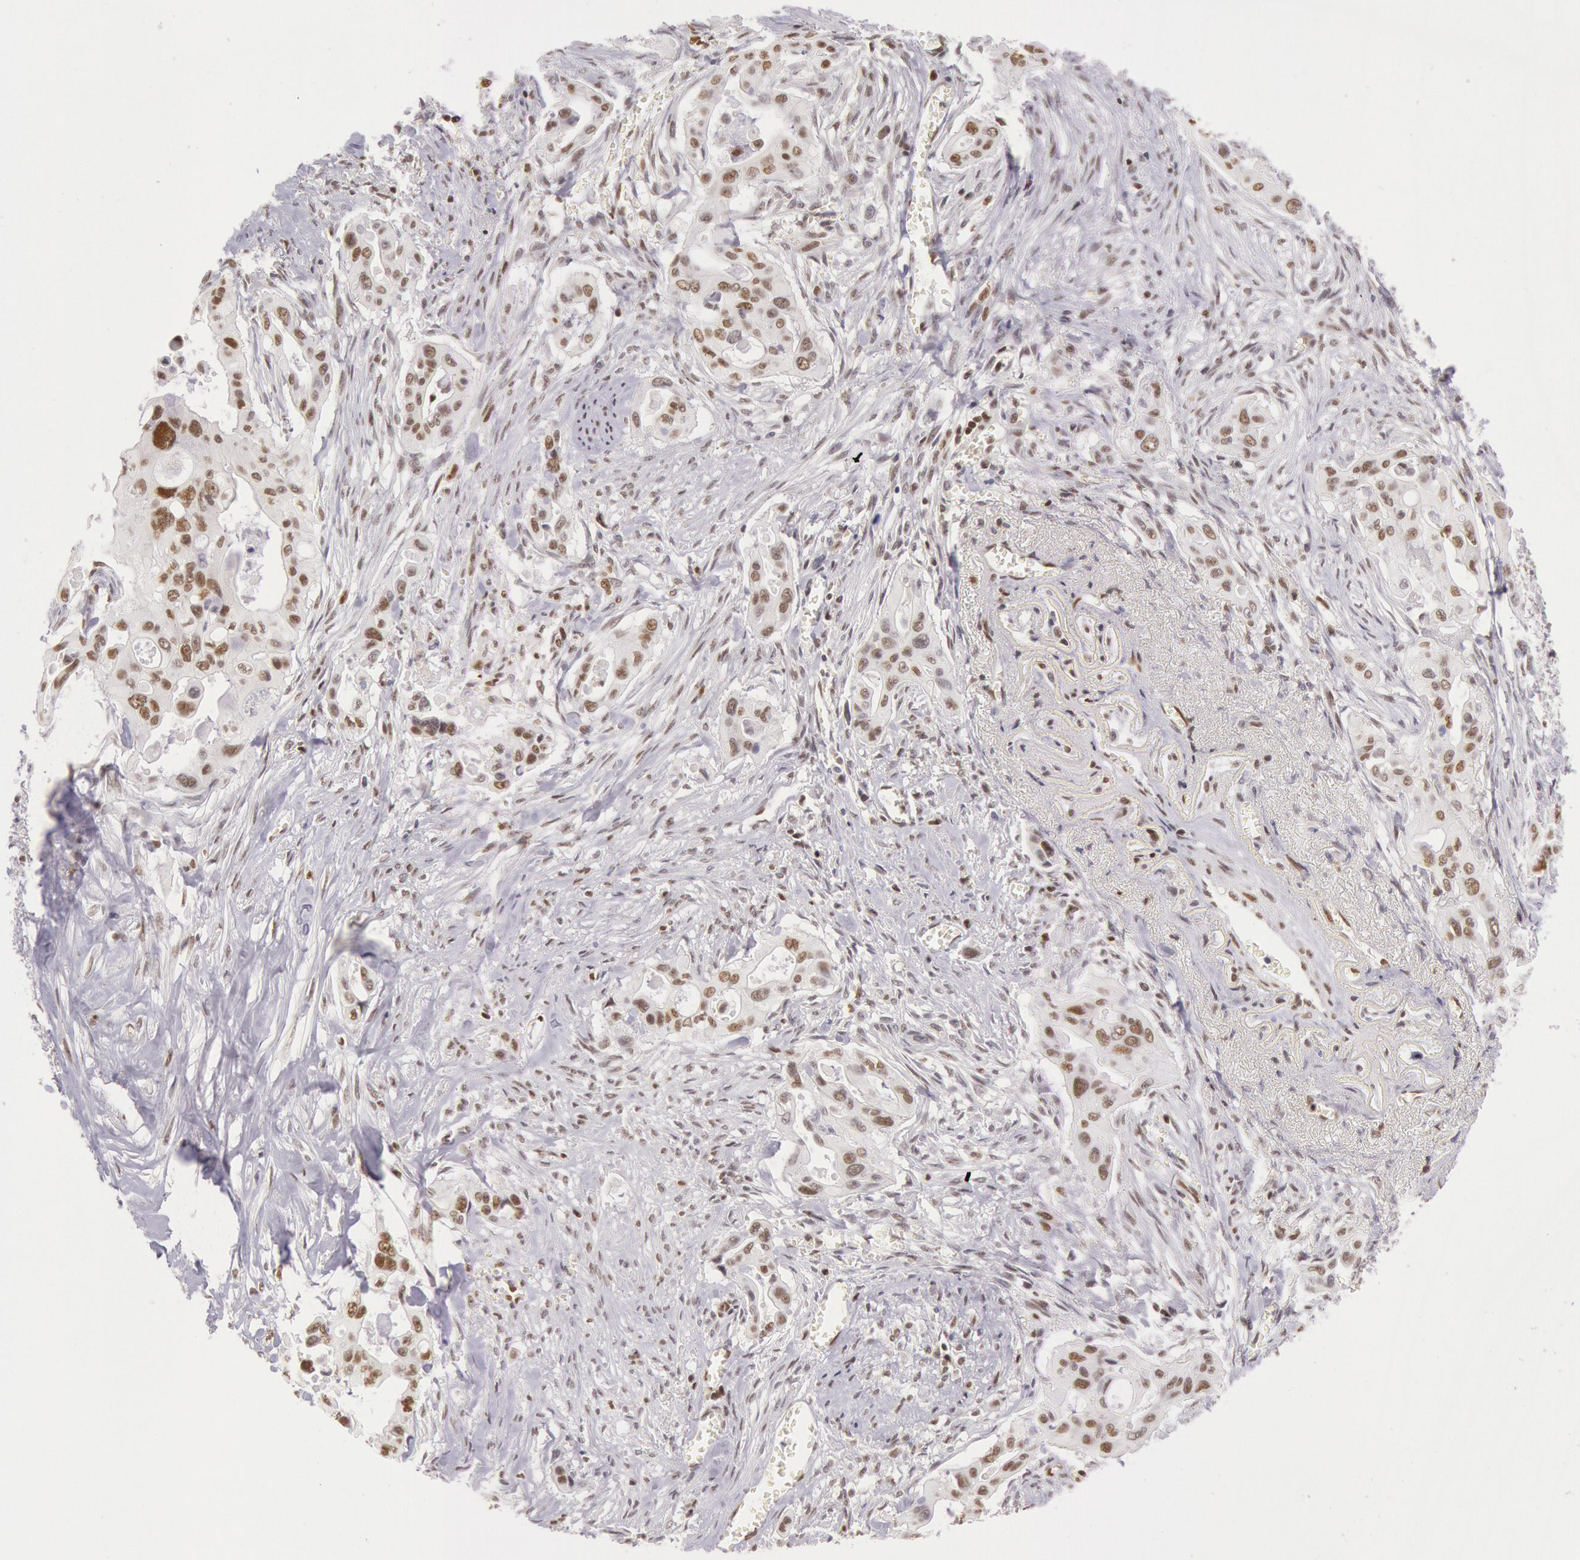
{"staining": {"intensity": "weak", "quantity": "25%-75%", "location": "nuclear"}, "tissue": "pancreatic cancer", "cell_type": "Tumor cells", "image_type": "cancer", "snomed": [{"axis": "morphology", "description": "Adenocarcinoma, NOS"}, {"axis": "topography", "description": "Pancreas"}], "caption": "Protein expression analysis of adenocarcinoma (pancreatic) shows weak nuclear staining in approximately 25%-75% of tumor cells. Nuclei are stained in blue.", "gene": "ESS2", "patient": {"sex": "male", "age": 77}}